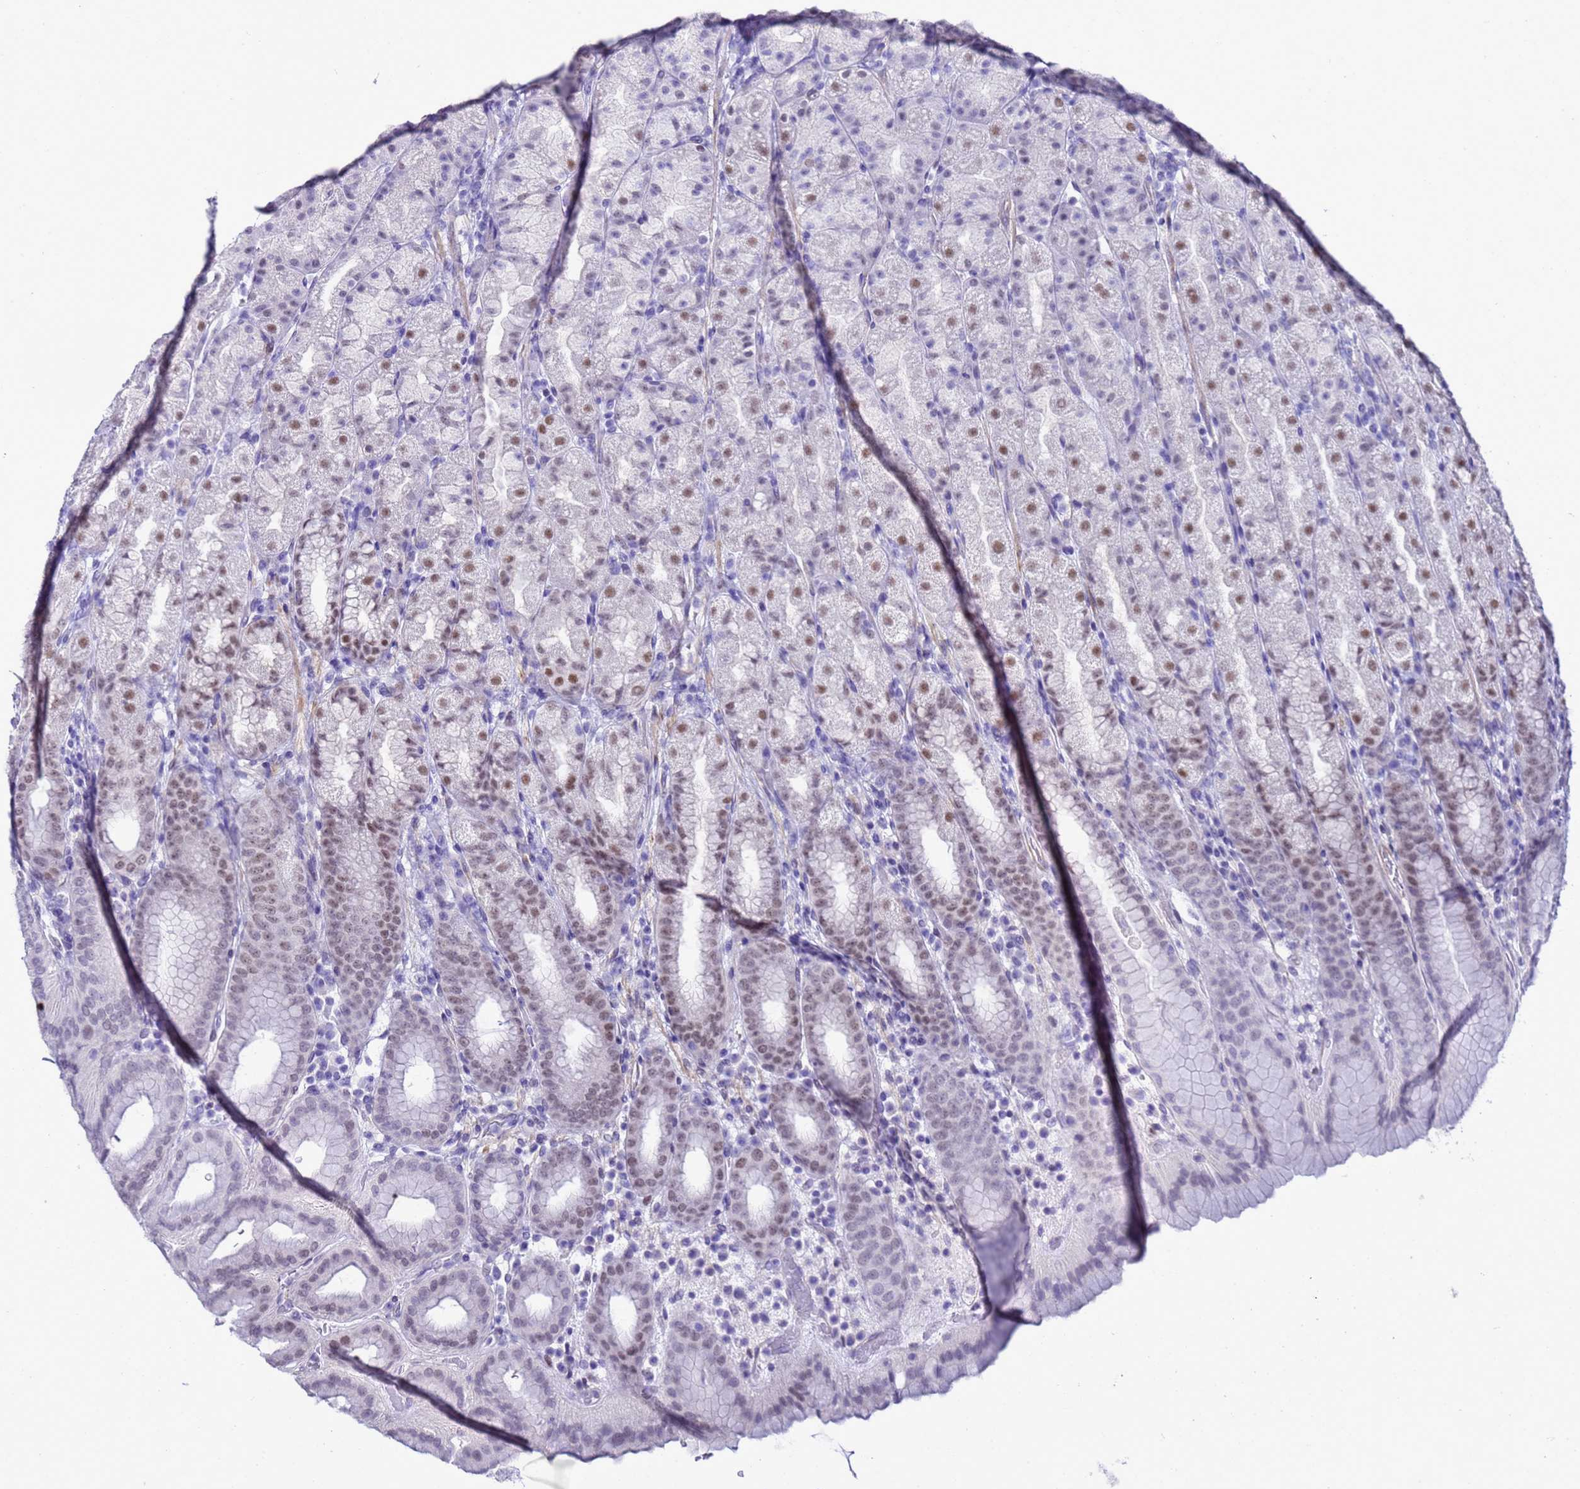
{"staining": {"intensity": "moderate", "quantity": "25%-75%", "location": "nuclear"}, "tissue": "stomach", "cell_type": "Glandular cells", "image_type": "normal", "snomed": [{"axis": "morphology", "description": "Normal tissue, NOS"}, {"axis": "topography", "description": "Stomach, upper"}, {"axis": "topography", "description": "Stomach"}], "caption": "High-magnification brightfield microscopy of normal stomach stained with DAB (3,3'-diaminobenzidine) (brown) and counterstained with hematoxylin (blue). glandular cells exhibit moderate nuclear positivity is appreciated in about25%-75% of cells. (brown staining indicates protein expression, while blue staining denotes nuclei).", "gene": "BCL7A", "patient": {"sex": "male", "age": 68}}